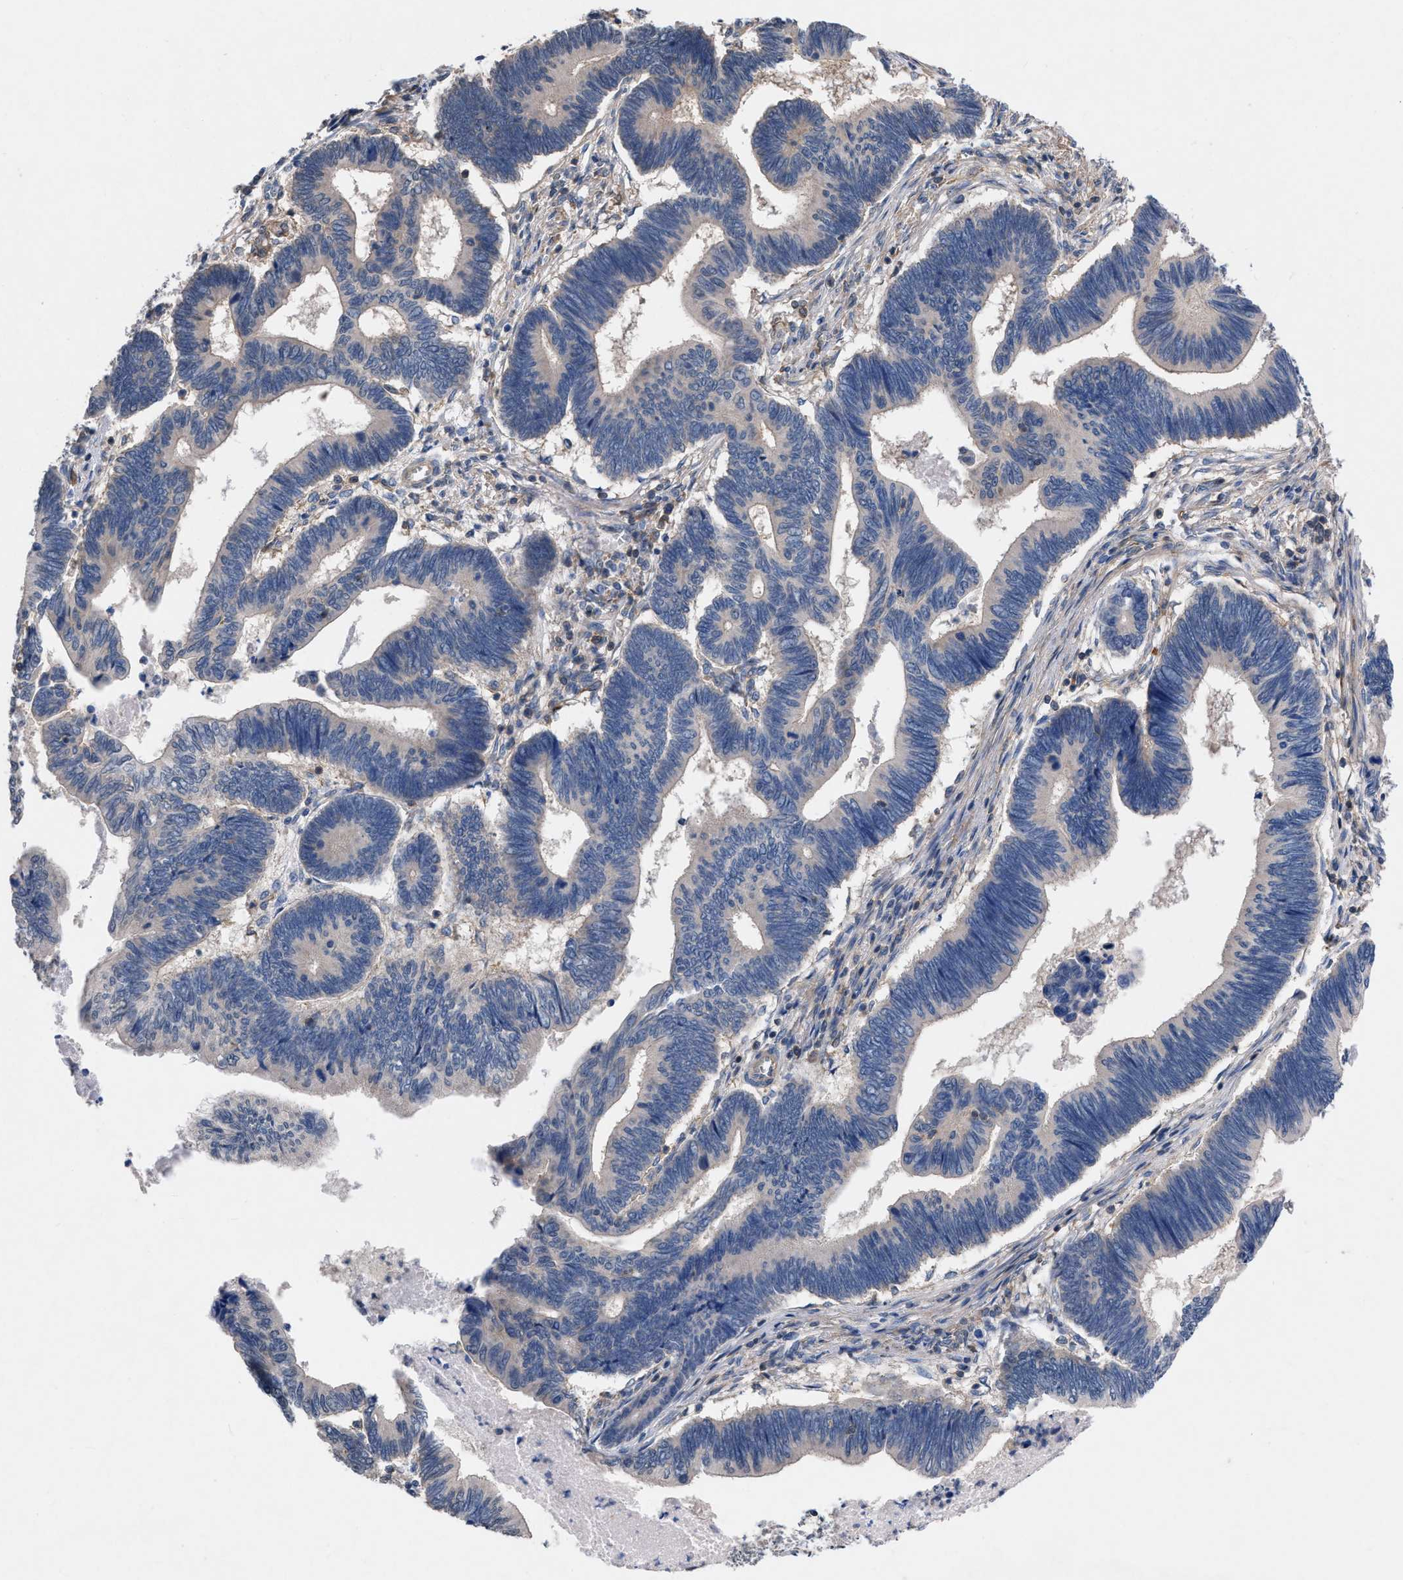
{"staining": {"intensity": "negative", "quantity": "none", "location": "none"}, "tissue": "pancreatic cancer", "cell_type": "Tumor cells", "image_type": "cancer", "snomed": [{"axis": "morphology", "description": "Adenocarcinoma, NOS"}, {"axis": "topography", "description": "Pancreas"}], "caption": "Immunohistochemical staining of human pancreatic cancer (adenocarcinoma) demonstrates no significant expression in tumor cells.", "gene": "TMEM131", "patient": {"sex": "female", "age": 70}}